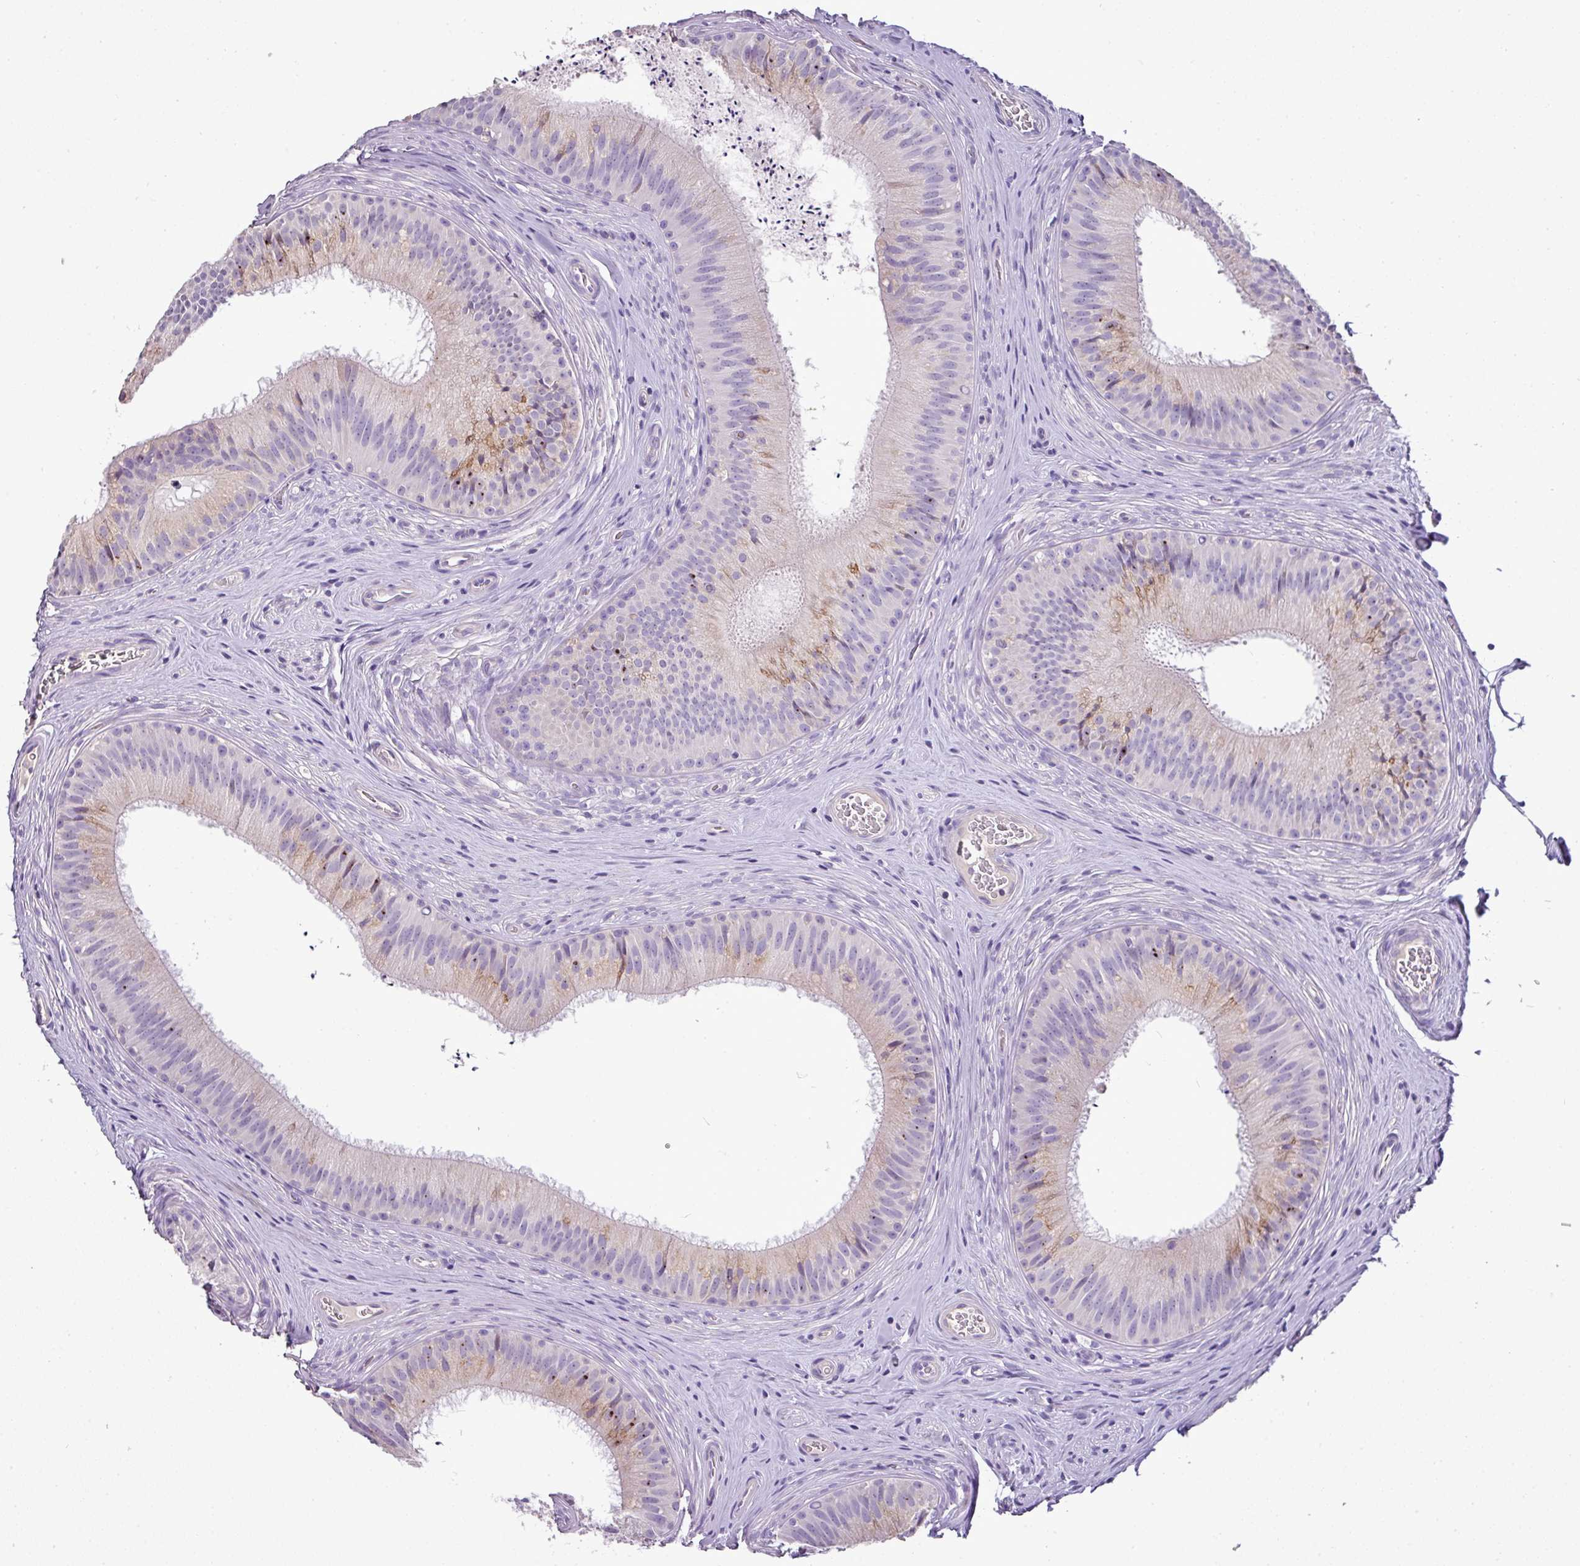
{"staining": {"intensity": "moderate", "quantity": "<25%", "location": "cytoplasmic/membranous"}, "tissue": "epididymis", "cell_type": "Glandular cells", "image_type": "normal", "snomed": [{"axis": "morphology", "description": "Normal tissue, NOS"}, {"axis": "topography", "description": "Epididymis"}], "caption": "This micrograph demonstrates normal epididymis stained with IHC to label a protein in brown. The cytoplasmic/membranous of glandular cells show moderate positivity for the protein. Nuclei are counter-stained blue.", "gene": "BRINP2", "patient": {"sex": "male", "age": 24}}